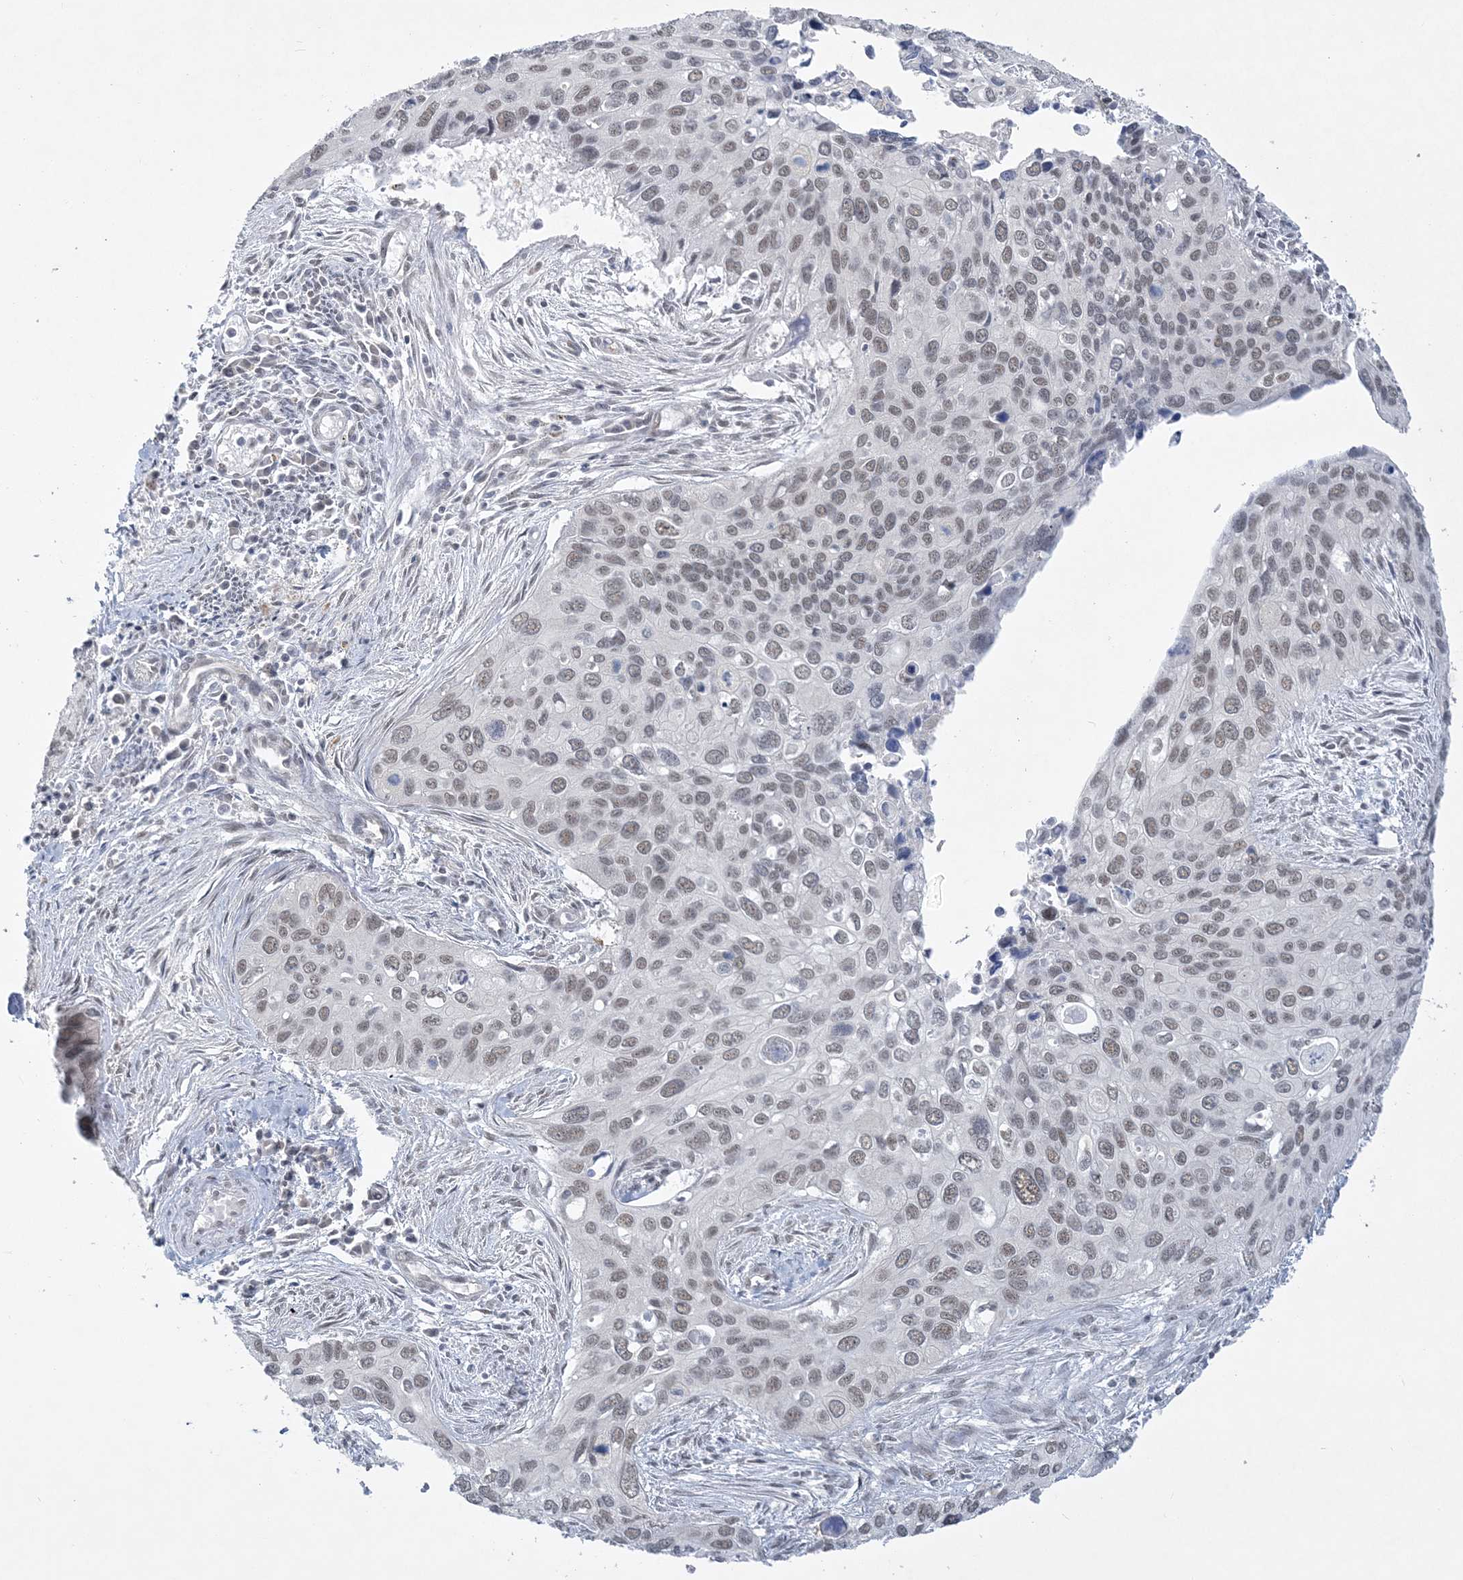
{"staining": {"intensity": "weak", "quantity": ">75%", "location": "nuclear"}, "tissue": "cervical cancer", "cell_type": "Tumor cells", "image_type": "cancer", "snomed": [{"axis": "morphology", "description": "Squamous cell carcinoma, NOS"}, {"axis": "topography", "description": "Cervix"}], "caption": "Approximately >75% of tumor cells in human squamous cell carcinoma (cervical) exhibit weak nuclear protein positivity as visualized by brown immunohistochemical staining.", "gene": "KMT2D", "patient": {"sex": "female", "age": 55}}